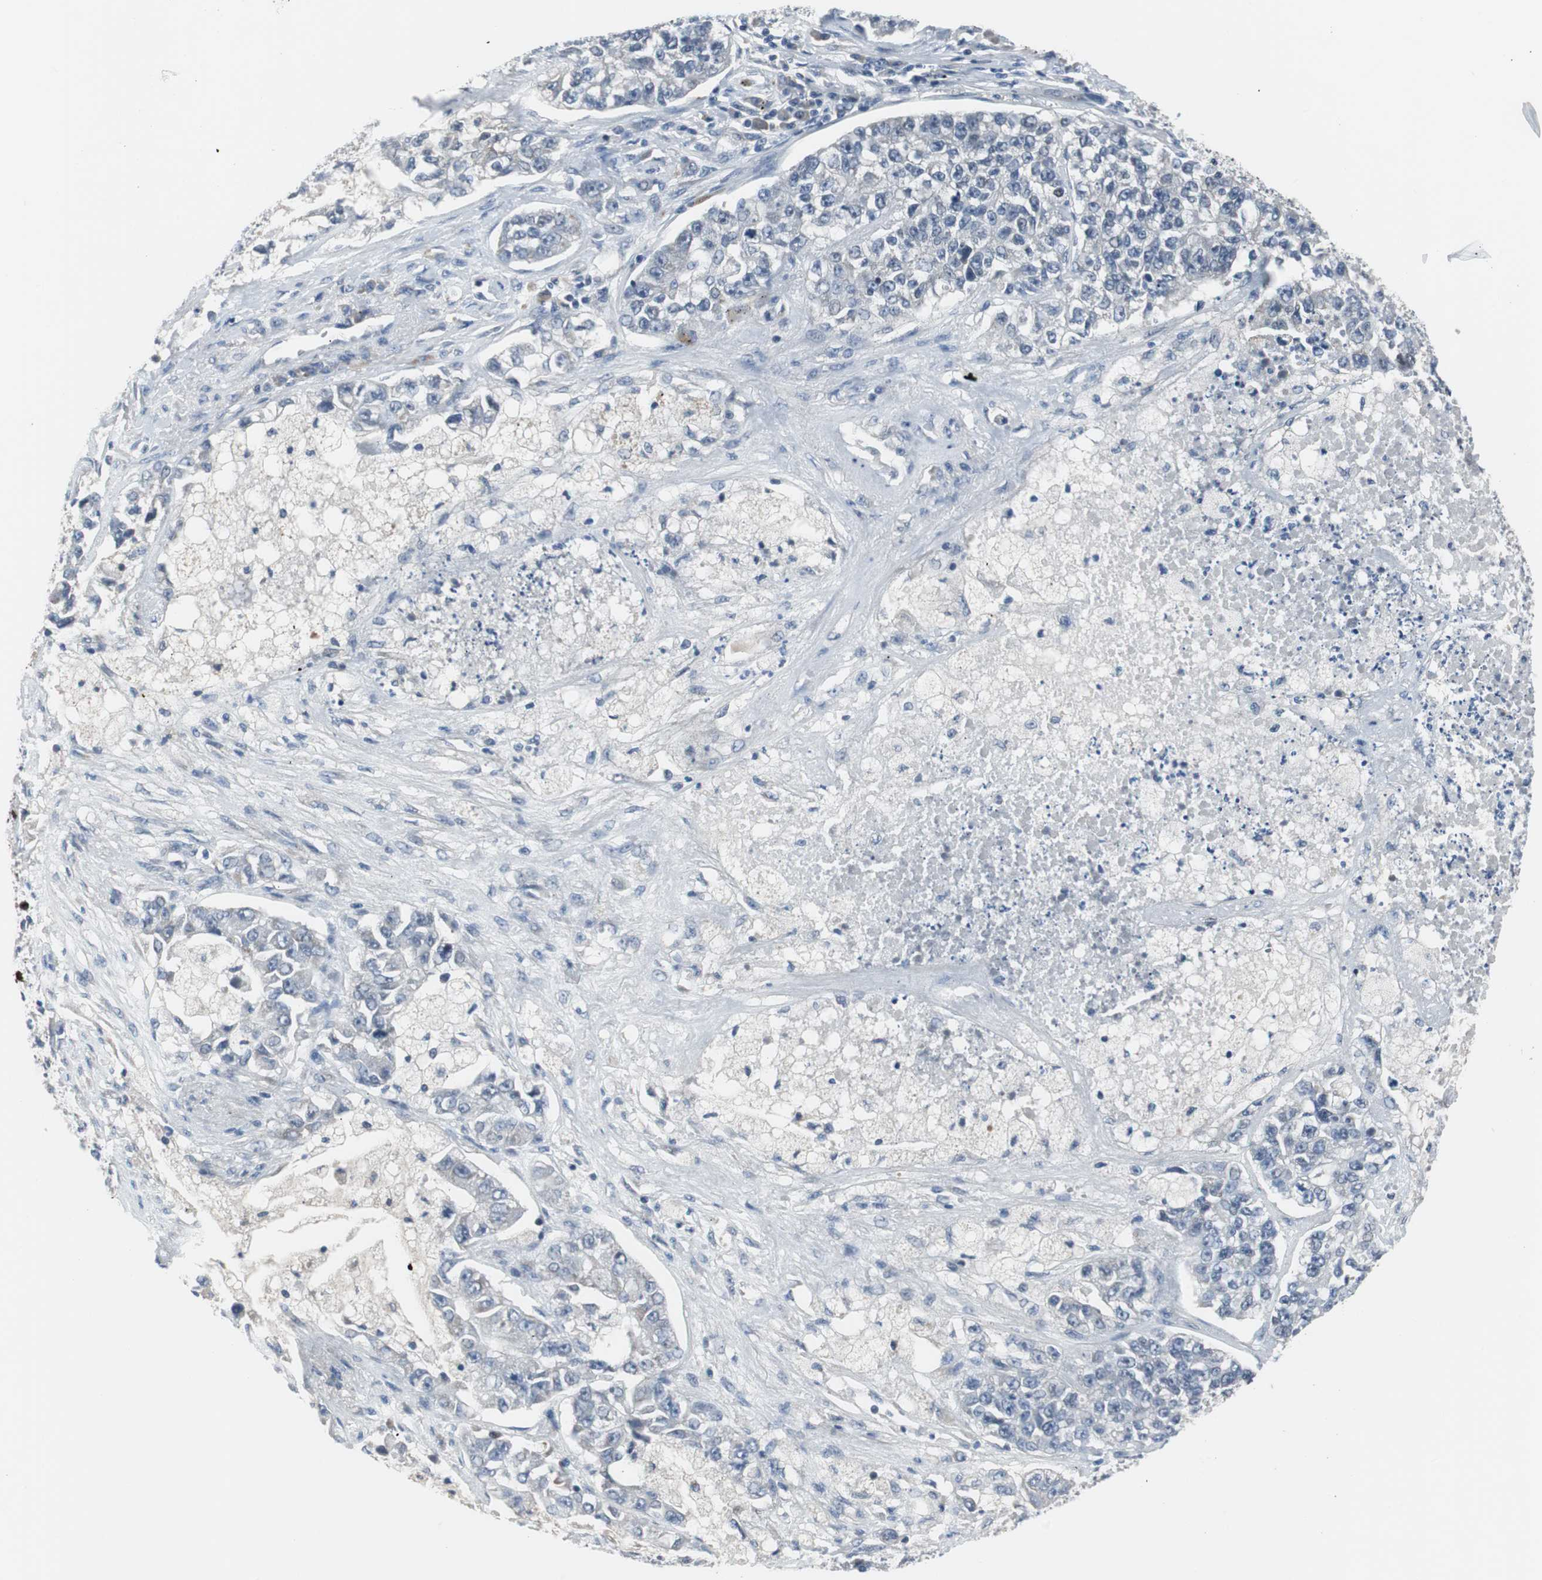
{"staining": {"intensity": "negative", "quantity": "none", "location": "none"}, "tissue": "lung cancer", "cell_type": "Tumor cells", "image_type": "cancer", "snomed": [{"axis": "morphology", "description": "Adenocarcinoma, NOS"}, {"axis": "topography", "description": "Lung"}], "caption": "The histopathology image demonstrates no staining of tumor cells in lung cancer (adenocarcinoma).", "gene": "TP63", "patient": {"sex": "male", "age": 49}}